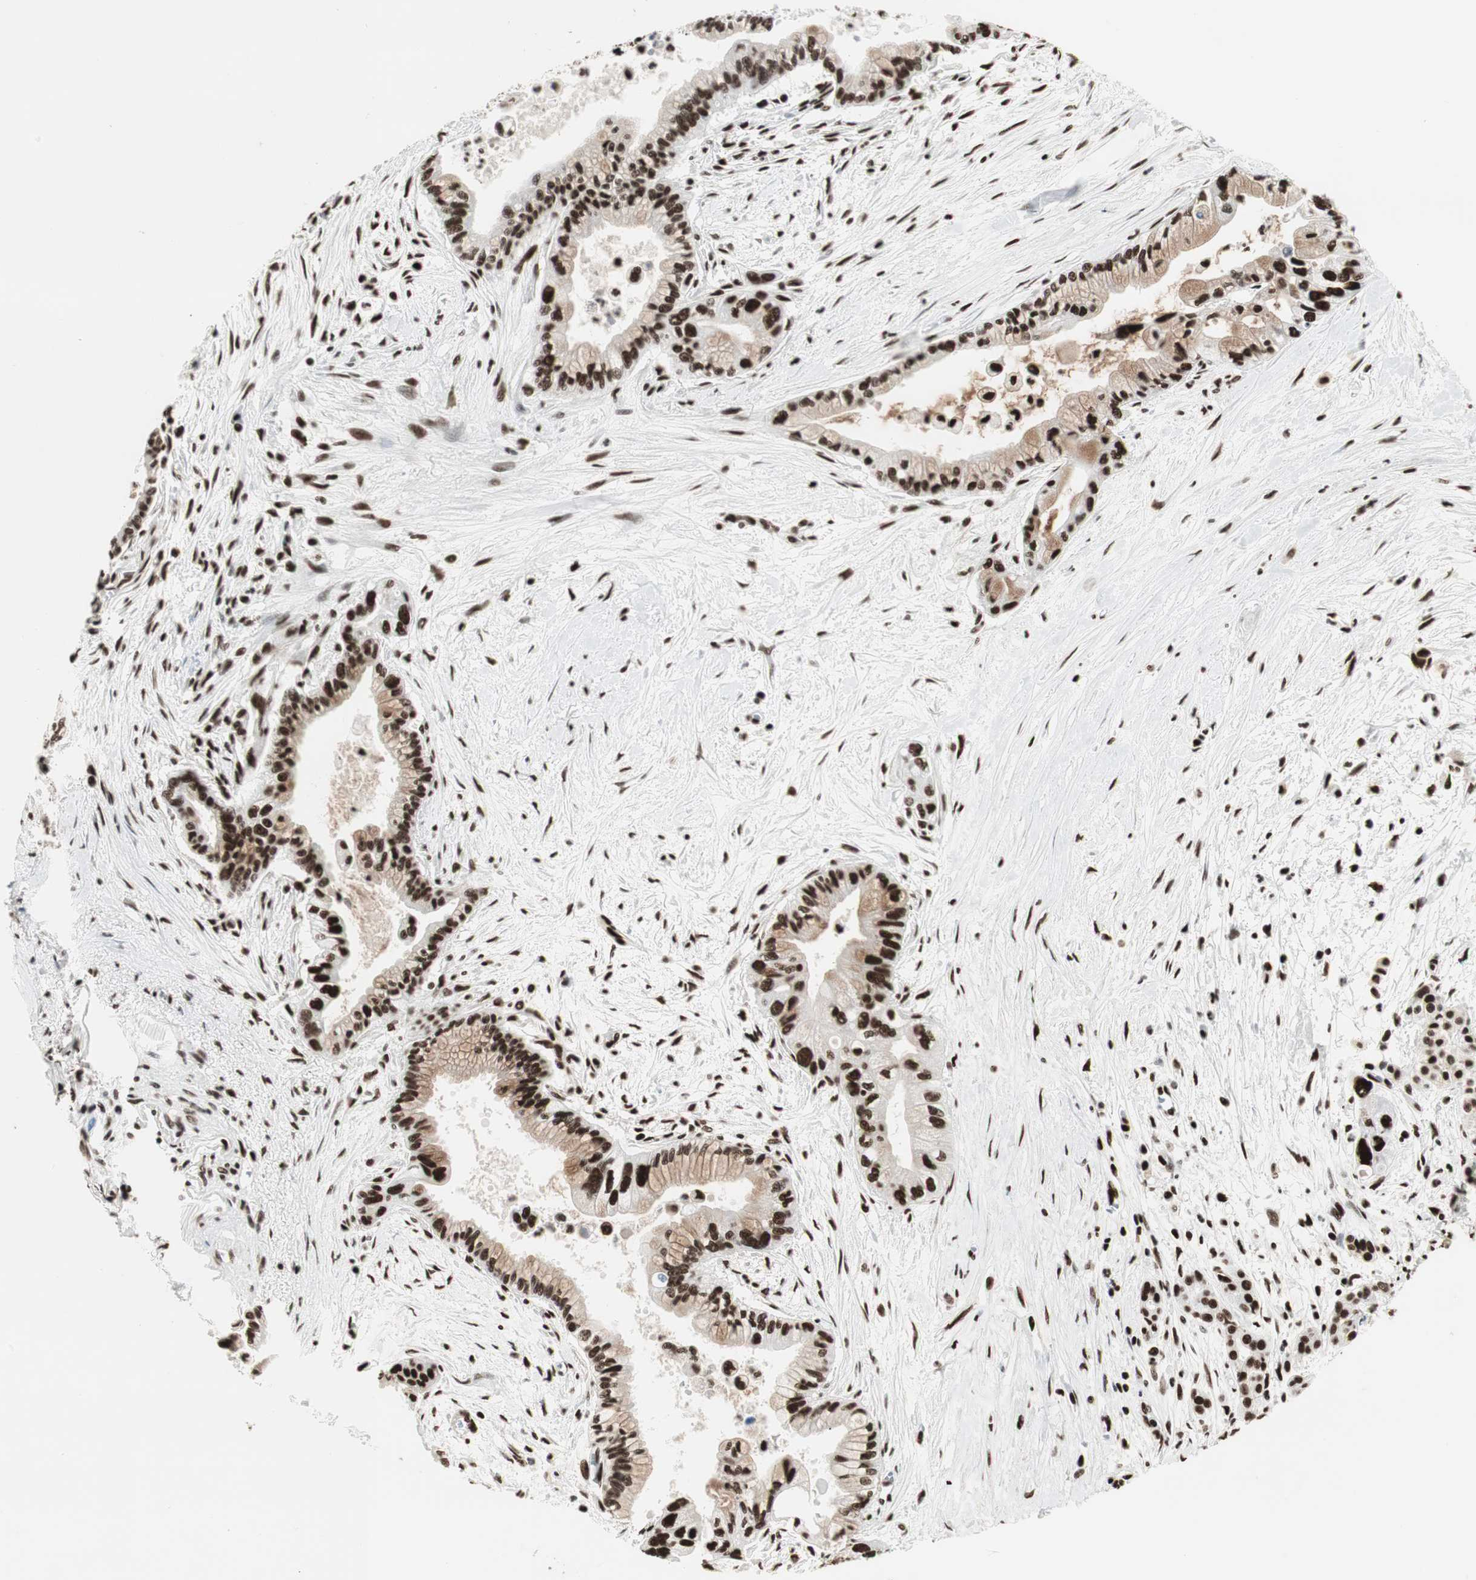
{"staining": {"intensity": "strong", "quantity": ">75%", "location": "cytoplasmic/membranous,nuclear"}, "tissue": "pancreatic cancer", "cell_type": "Tumor cells", "image_type": "cancer", "snomed": [{"axis": "morphology", "description": "Adenocarcinoma, NOS"}, {"axis": "topography", "description": "Pancreas"}], "caption": "A histopathology image of human pancreatic cancer stained for a protein exhibits strong cytoplasmic/membranous and nuclear brown staining in tumor cells. (DAB (3,3'-diaminobenzidine) IHC with brightfield microscopy, high magnification).", "gene": "MTA2", "patient": {"sex": "male", "age": 70}}